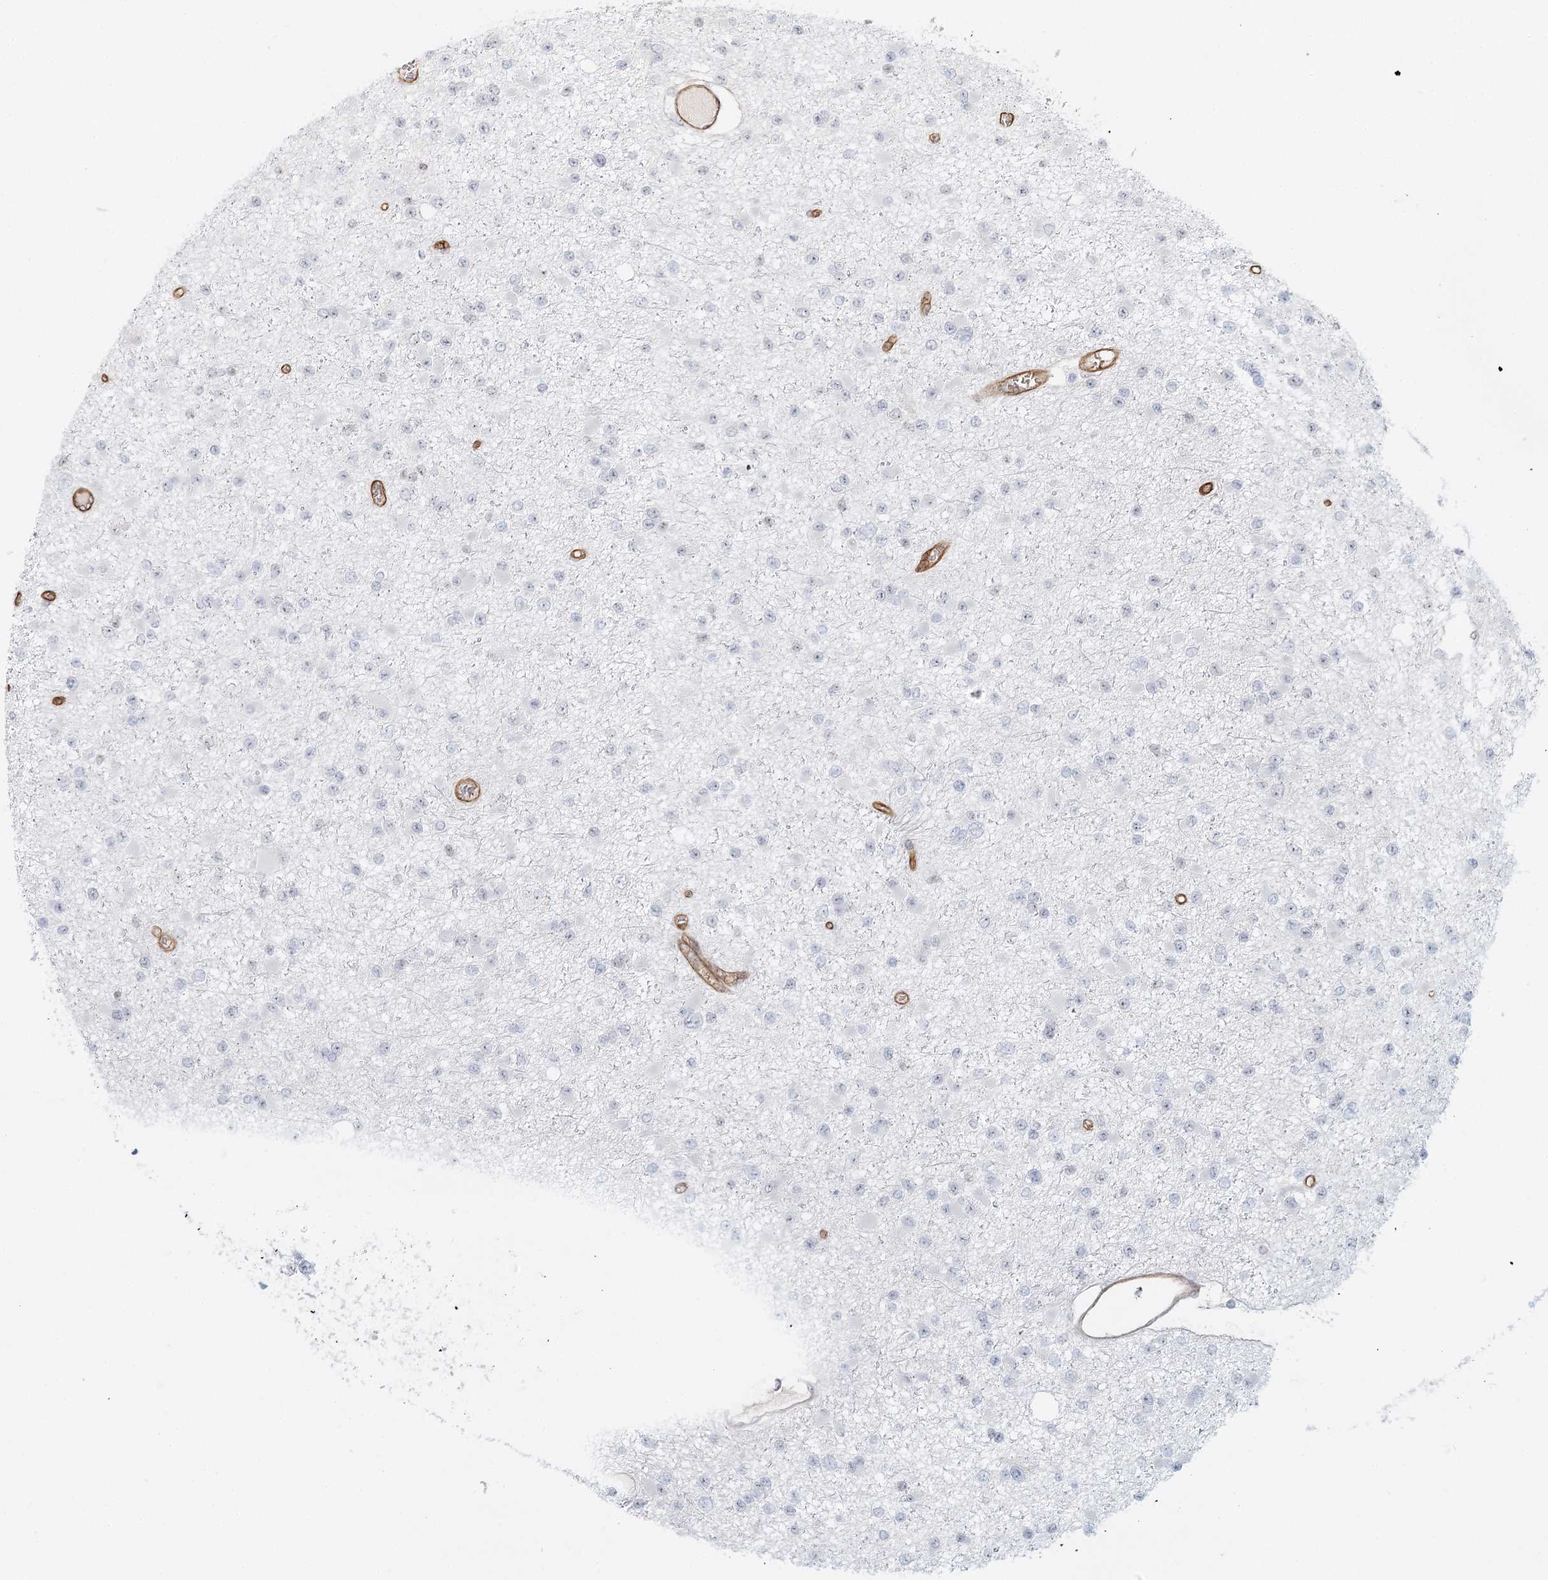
{"staining": {"intensity": "negative", "quantity": "none", "location": "none"}, "tissue": "glioma", "cell_type": "Tumor cells", "image_type": "cancer", "snomed": [{"axis": "morphology", "description": "Glioma, malignant, Low grade"}, {"axis": "topography", "description": "Brain"}], "caption": "Tumor cells are negative for protein expression in human glioma. (DAB (3,3'-diaminobenzidine) immunohistochemistry (IHC), high magnification).", "gene": "ZFYVE28", "patient": {"sex": "female", "age": 22}}